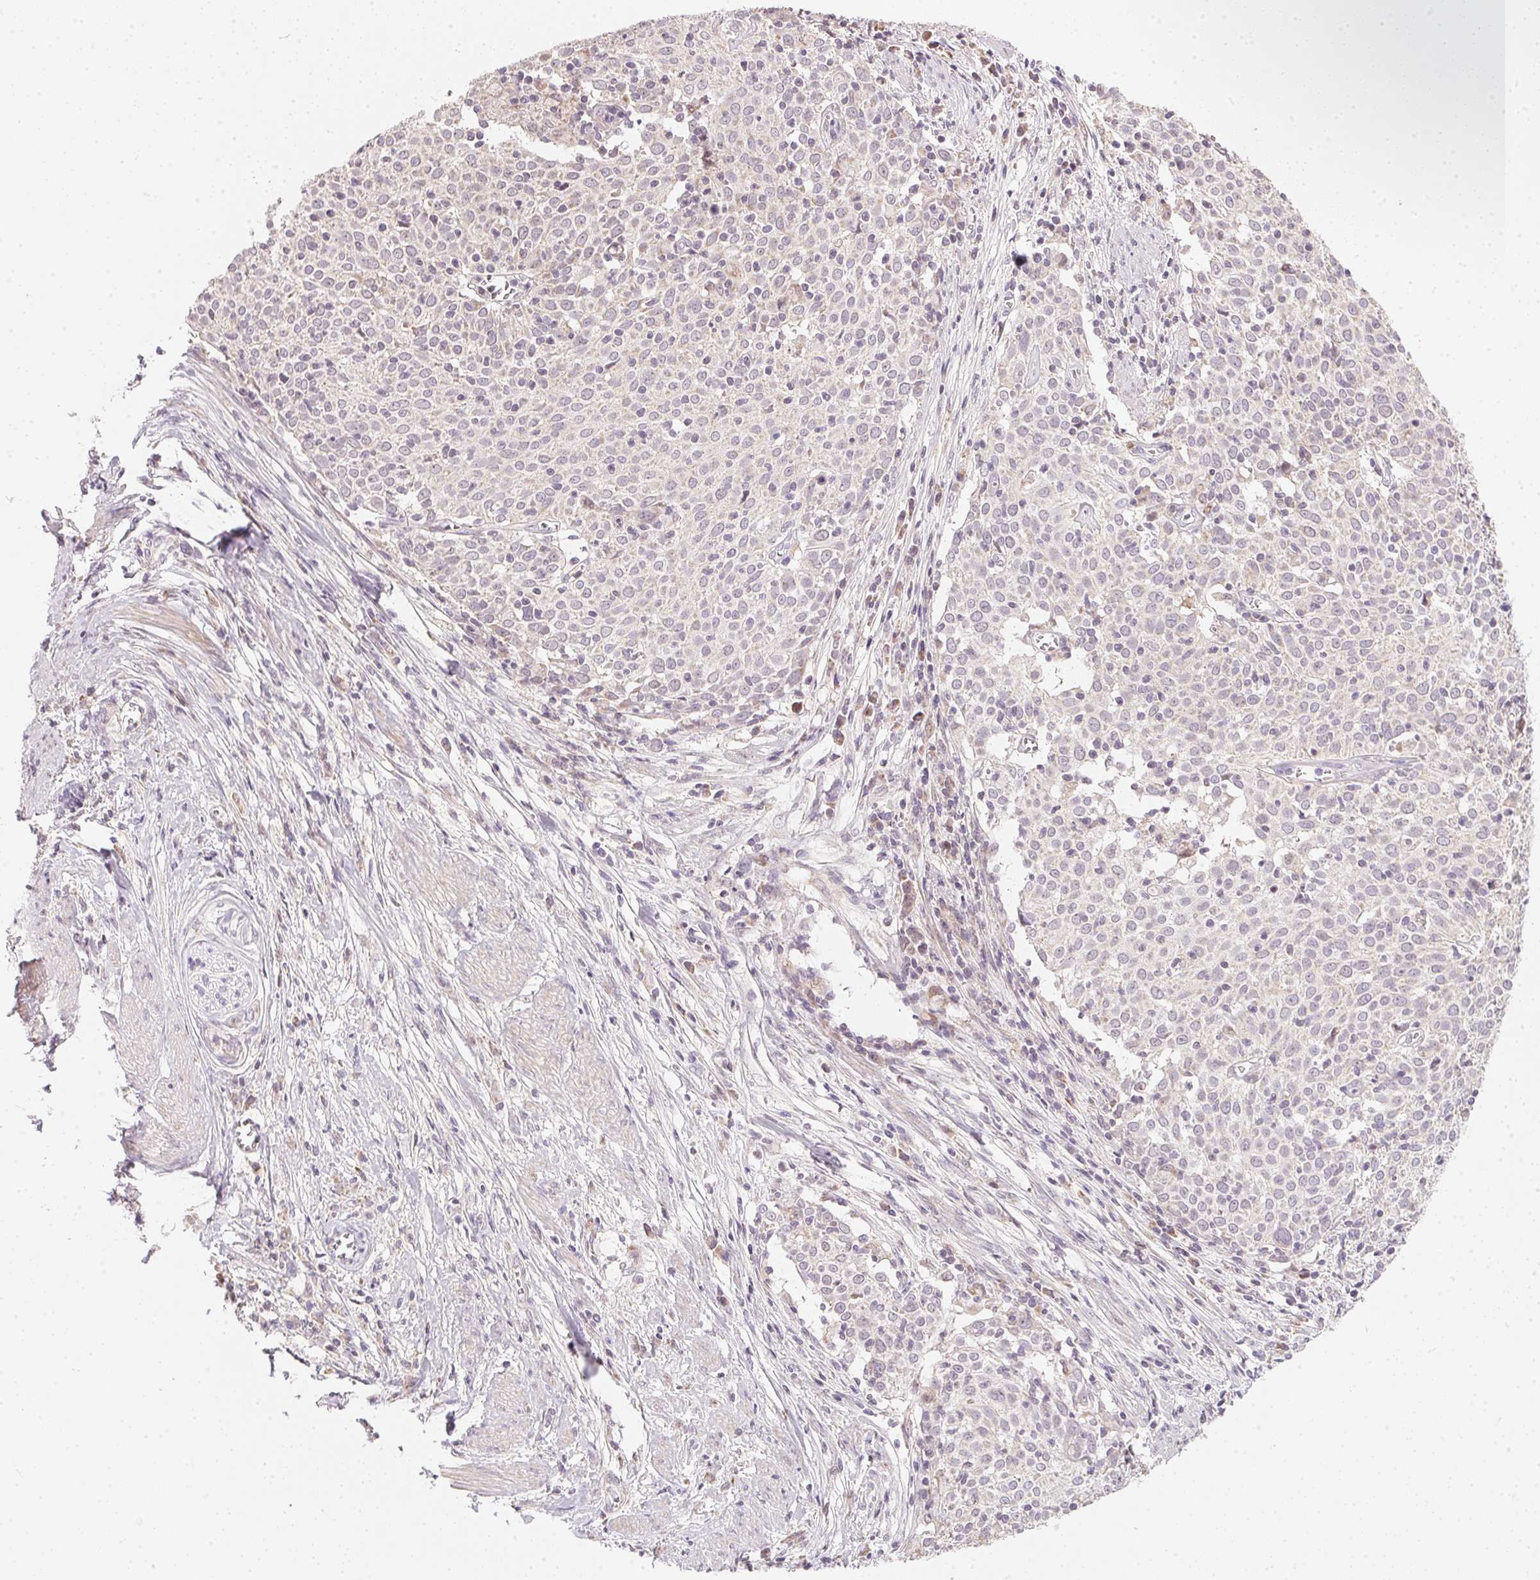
{"staining": {"intensity": "negative", "quantity": "none", "location": "none"}, "tissue": "cervical cancer", "cell_type": "Tumor cells", "image_type": "cancer", "snomed": [{"axis": "morphology", "description": "Squamous cell carcinoma, NOS"}, {"axis": "topography", "description": "Cervix"}], "caption": "High power microscopy histopathology image of an IHC histopathology image of cervical squamous cell carcinoma, revealing no significant expression in tumor cells.", "gene": "COQ7", "patient": {"sex": "female", "age": 39}}